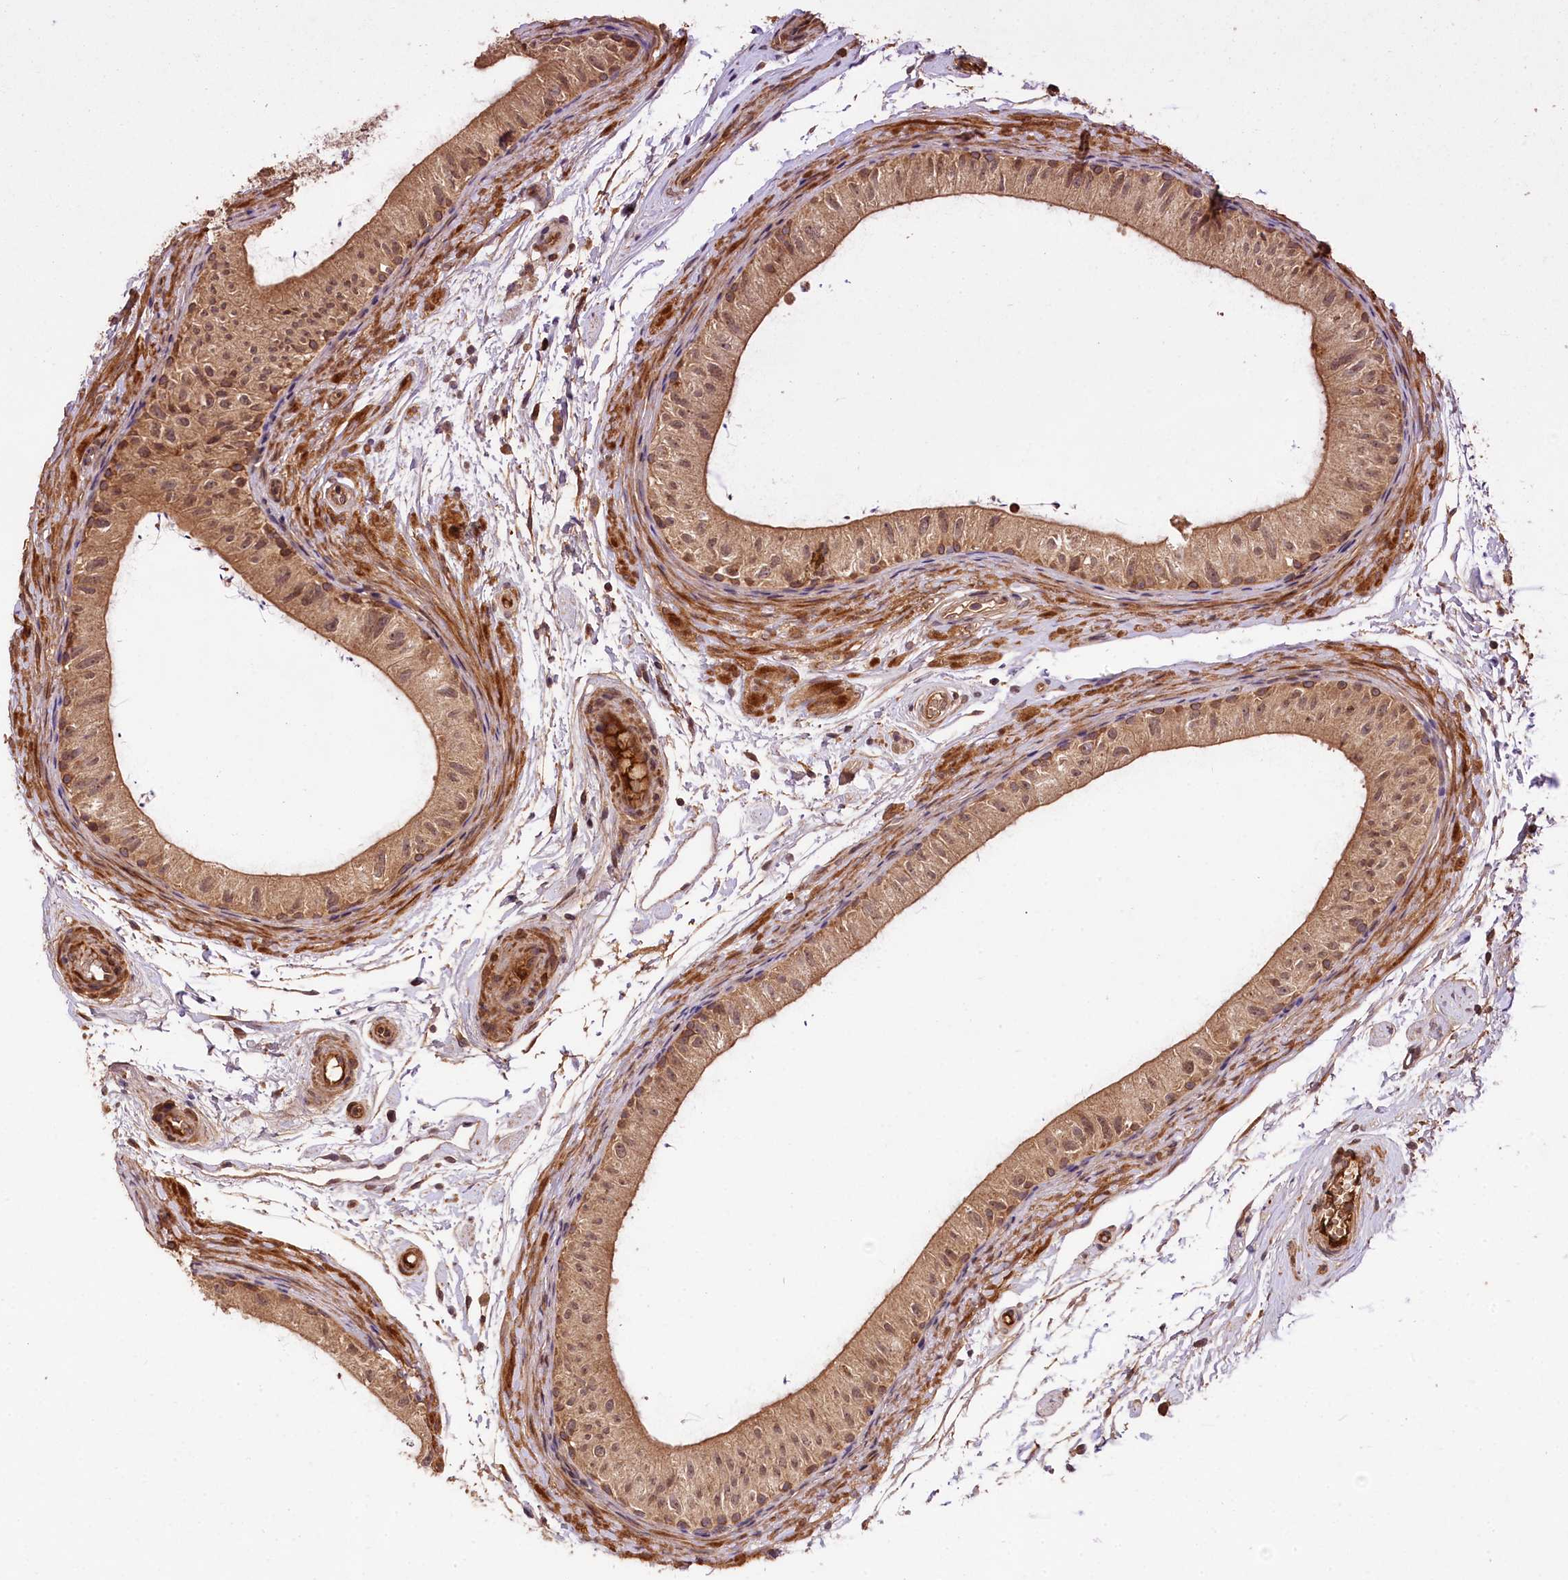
{"staining": {"intensity": "moderate", "quantity": ">75%", "location": "cytoplasmic/membranous,nuclear"}, "tissue": "epididymis", "cell_type": "Glandular cells", "image_type": "normal", "snomed": [{"axis": "morphology", "description": "Normal tissue, NOS"}, {"axis": "topography", "description": "Epididymis"}], "caption": "Epididymis stained for a protein demonstrates moderate cytoplasmic/membranous,nuclear positivity in glandular cells. (DAB (3,3'-diaminobenzidine) = brown stain, brightfield microscopy at high magnification).", "gene": "MCF2L2", "patient": {"sex": "male", "age": 50}}